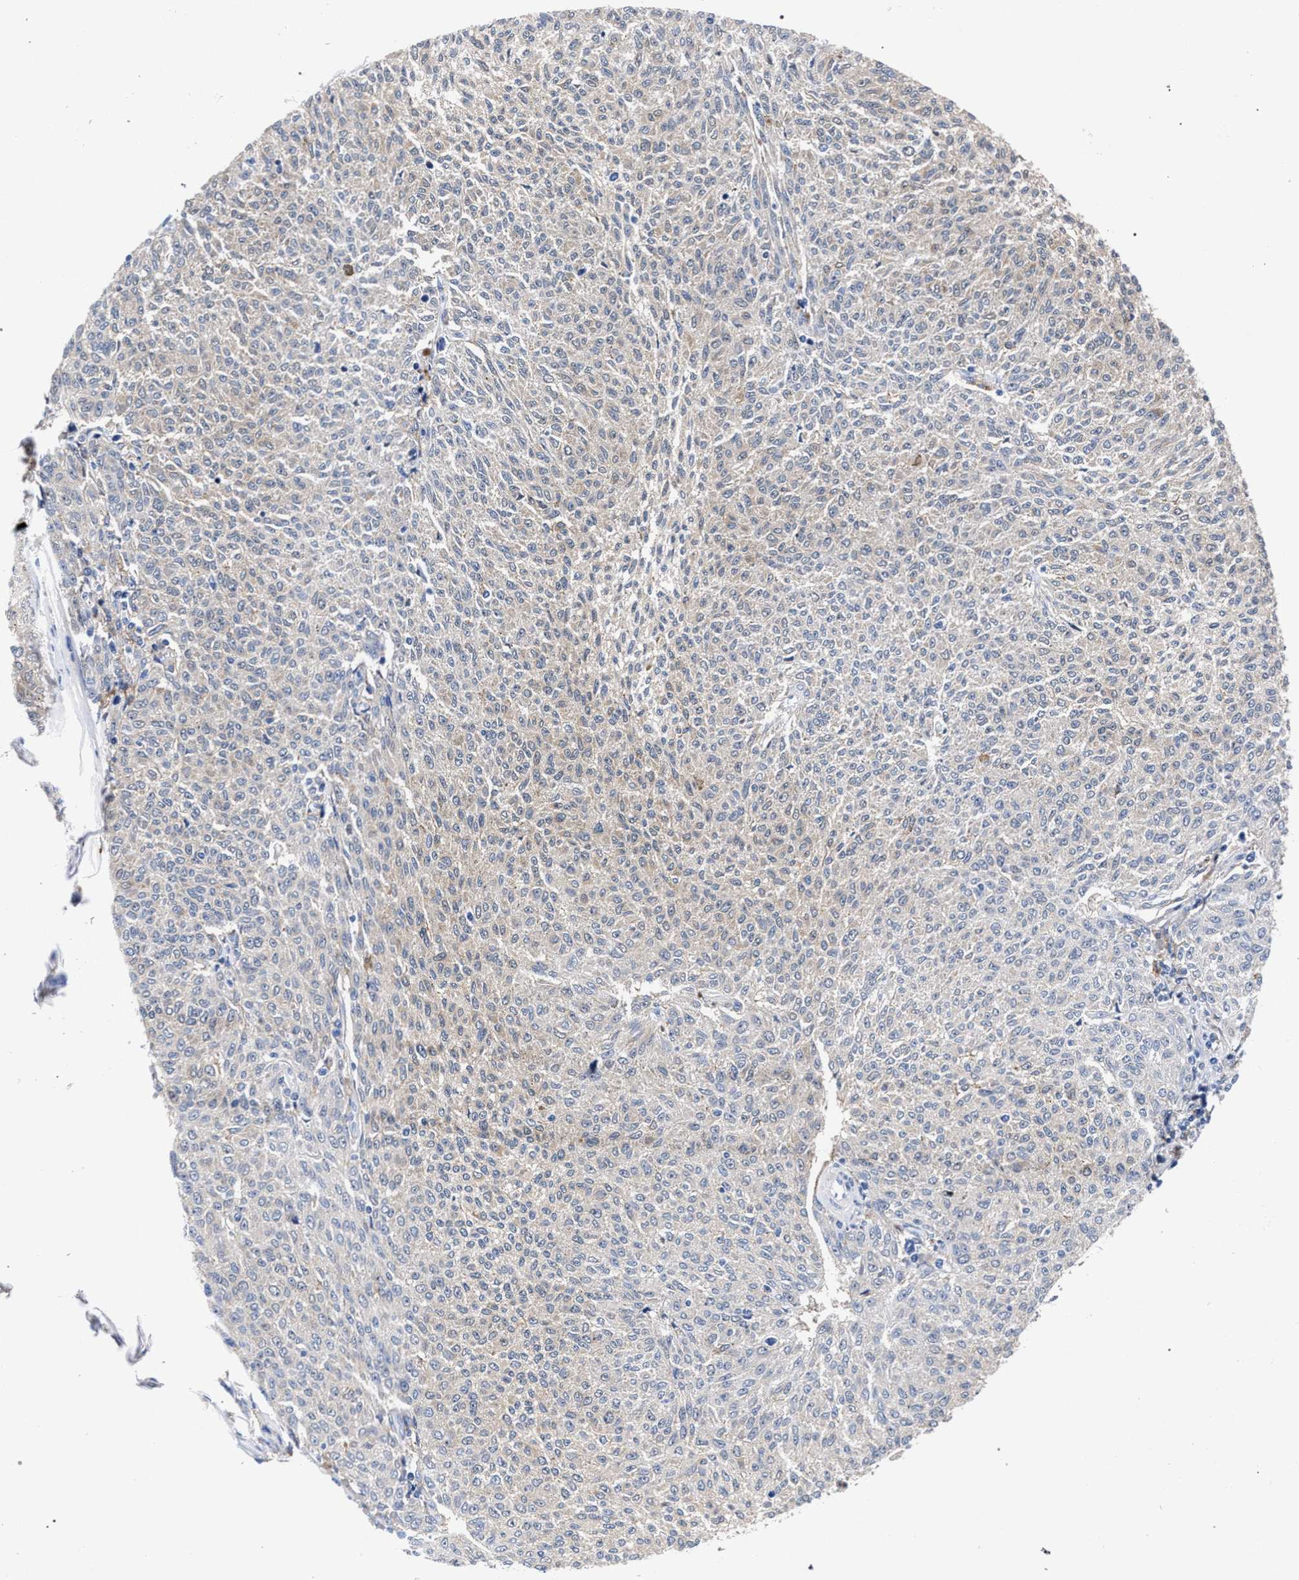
{"staining": {"intensity": "negative", "quantity": "none", "location": "none"}, "tissue": "melanoma", "cell_type": "Tumor cells", "image_type": "cancer", "snomed": [{"axis": "morphology", "description": "Malignant melanoma, NOS"}, {"axis": "topography", "description": "Skin"}], "caption": "A histopathology image of melanoma stained for a protein shows no brown staining in tumor cells.", "gene": "ZNF462", "patient": {"sex": "female", "age": 72}}